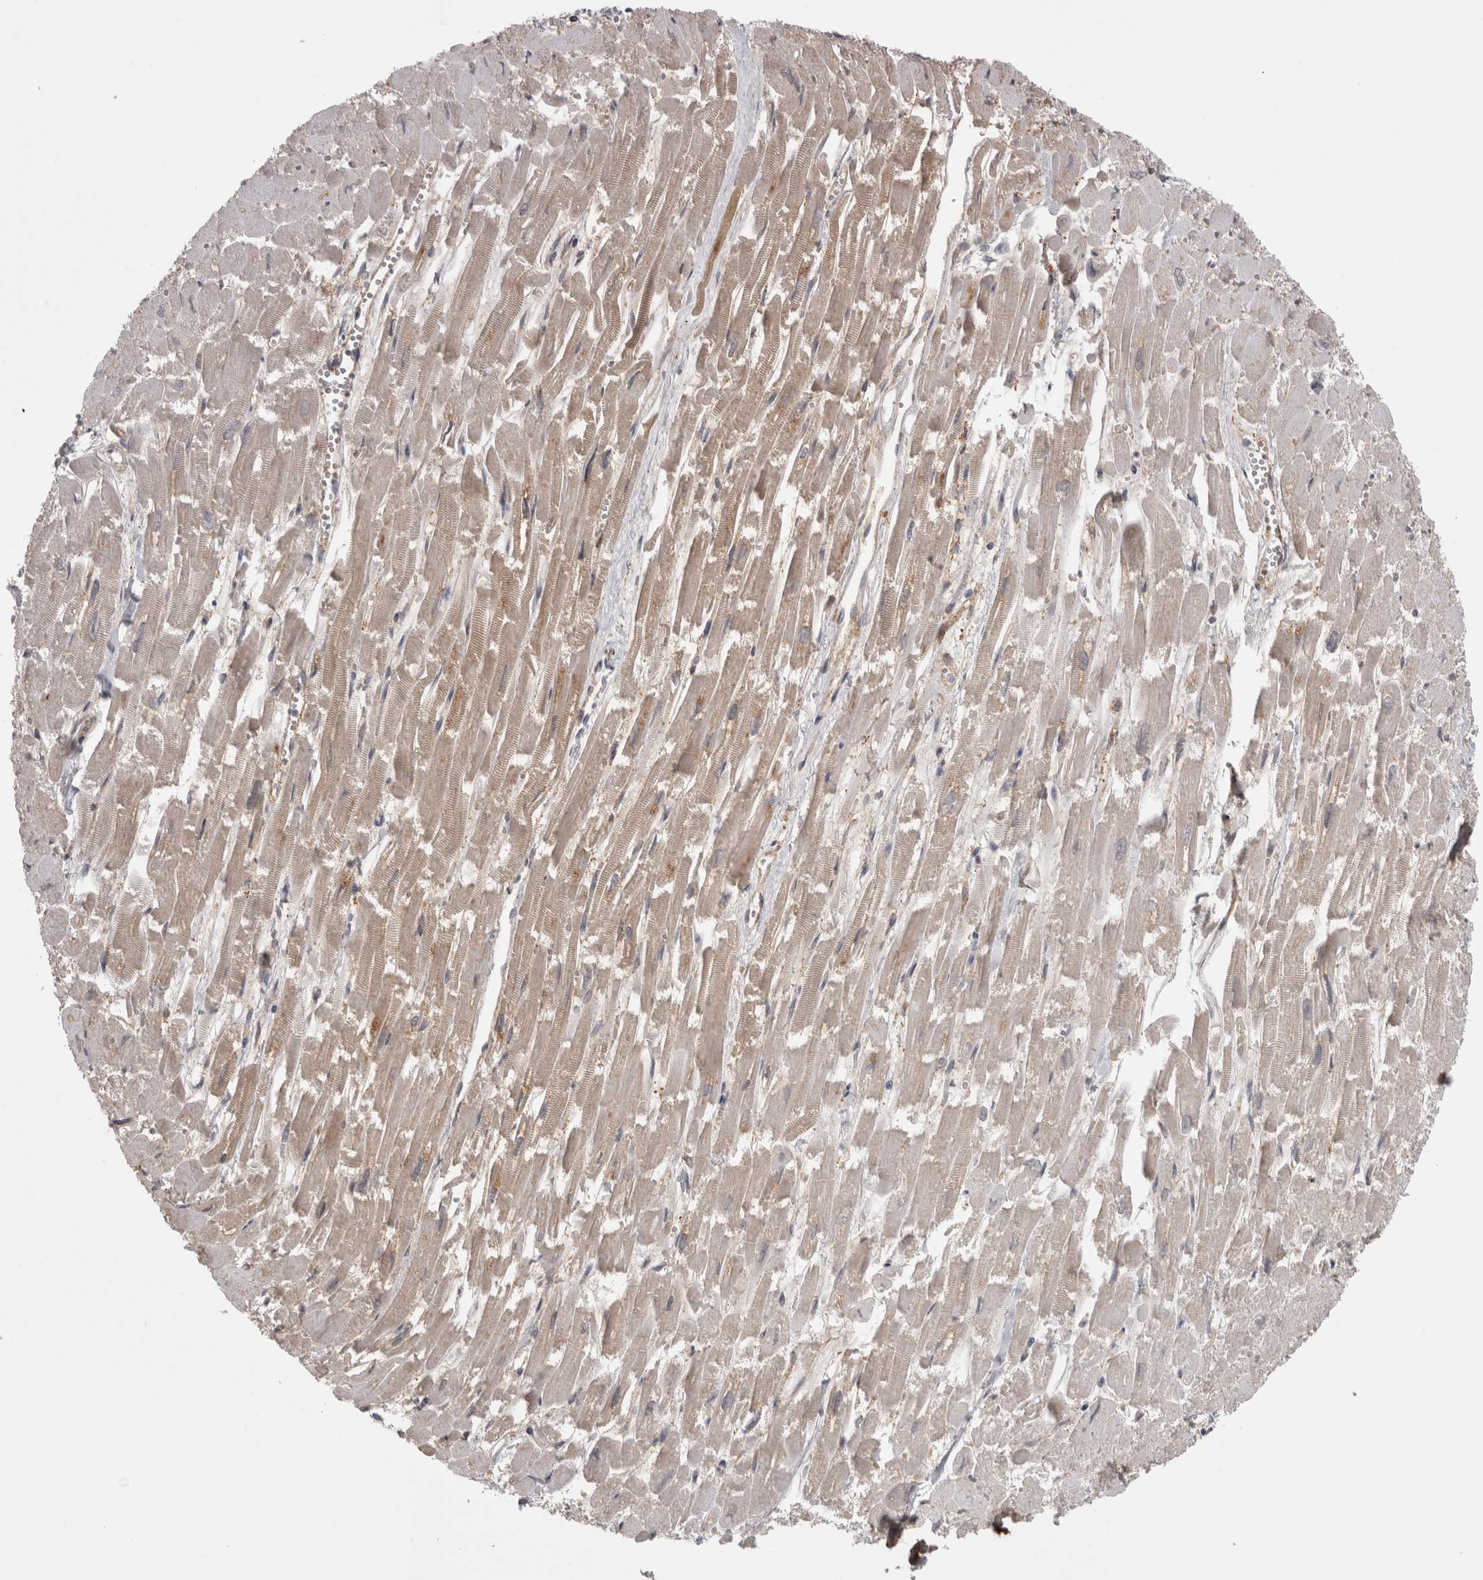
{"staining": {"intensity": "weak", "quantity": "25%-75%", "location": "cytoplasmic/membranous"}, "tissue": "heart muscle", "cell_type": "Cardiomyocytes", "image_type": "normal", "snomed": [{"axis": "morphology", "description": "Normal tissue, NOS"}, {"axis": "topography", "description": "Heart"}], "caption": "Heart muscle stained for a protein (brown) exhibits weak cytoplasmic/membranous positive expression in approximately 25%-75% of cardiomyocytes.", "gene": "SAA4", "patient": {"sex": "male", "age": 54}}